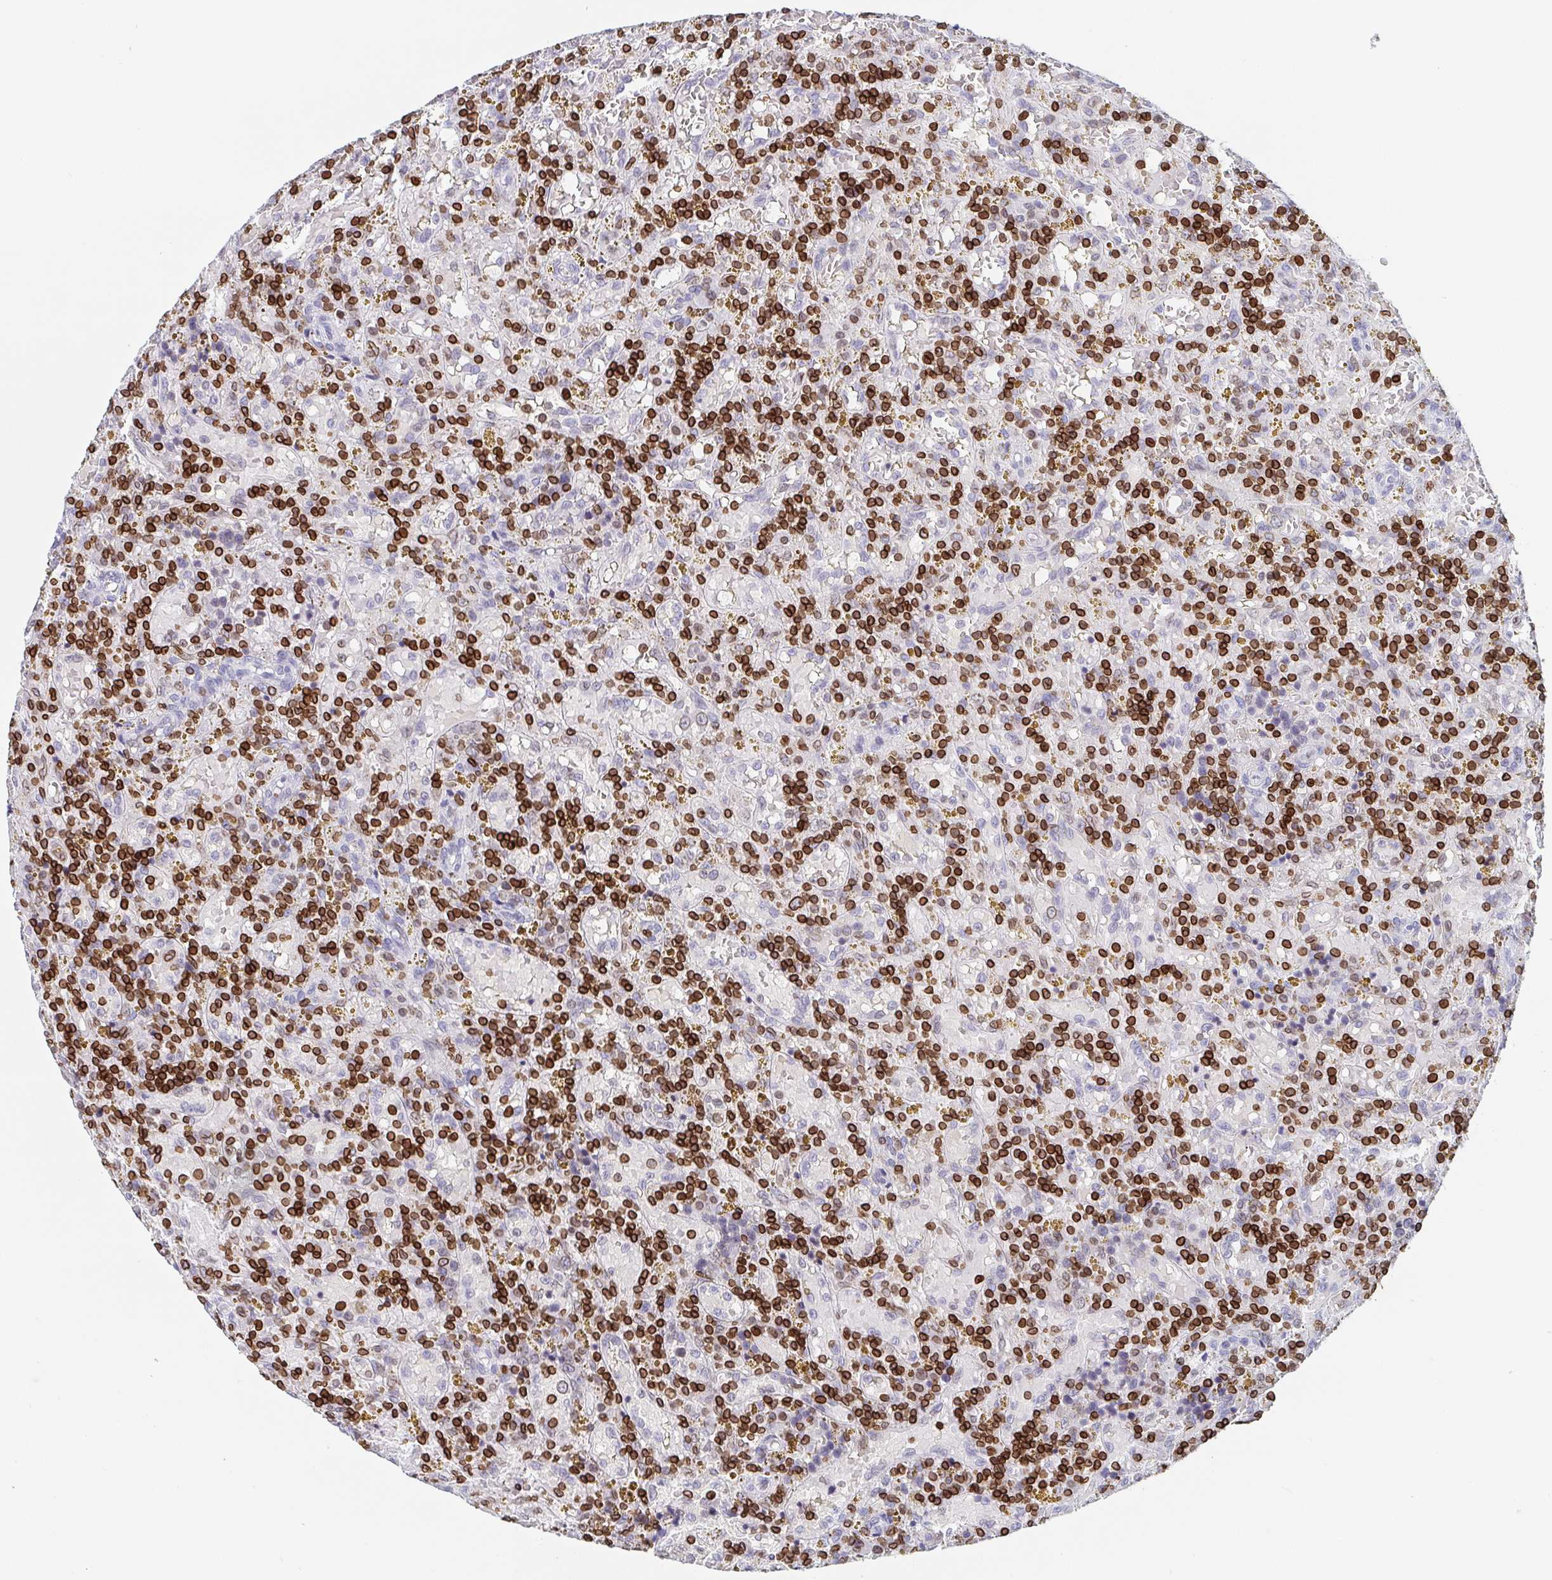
{"staining": {"intensity": "strong", "quantity": "25%-75%", "location": "cytoplasmic/membranous,nuclear"}, "tissue": "lymphoma", "cell_type": "Tumor cells", "image_type": "cancer", "snomed": [{"axis": "morphology", "description": "Malignant lymphoma, non-Hodgkin's type, Low grade"}, {"axis": "topography", "description": "Spleen"}], "caption": "Protein staining reveals strong cytoplasmic/membranous and nuclear staining in about 25%-75% of tumor cells in malignant lymphoma, non-Hodgkin's type (low-grade).", "gene": "BTBD7", "patient": {"sex": "female", "age": 65}}